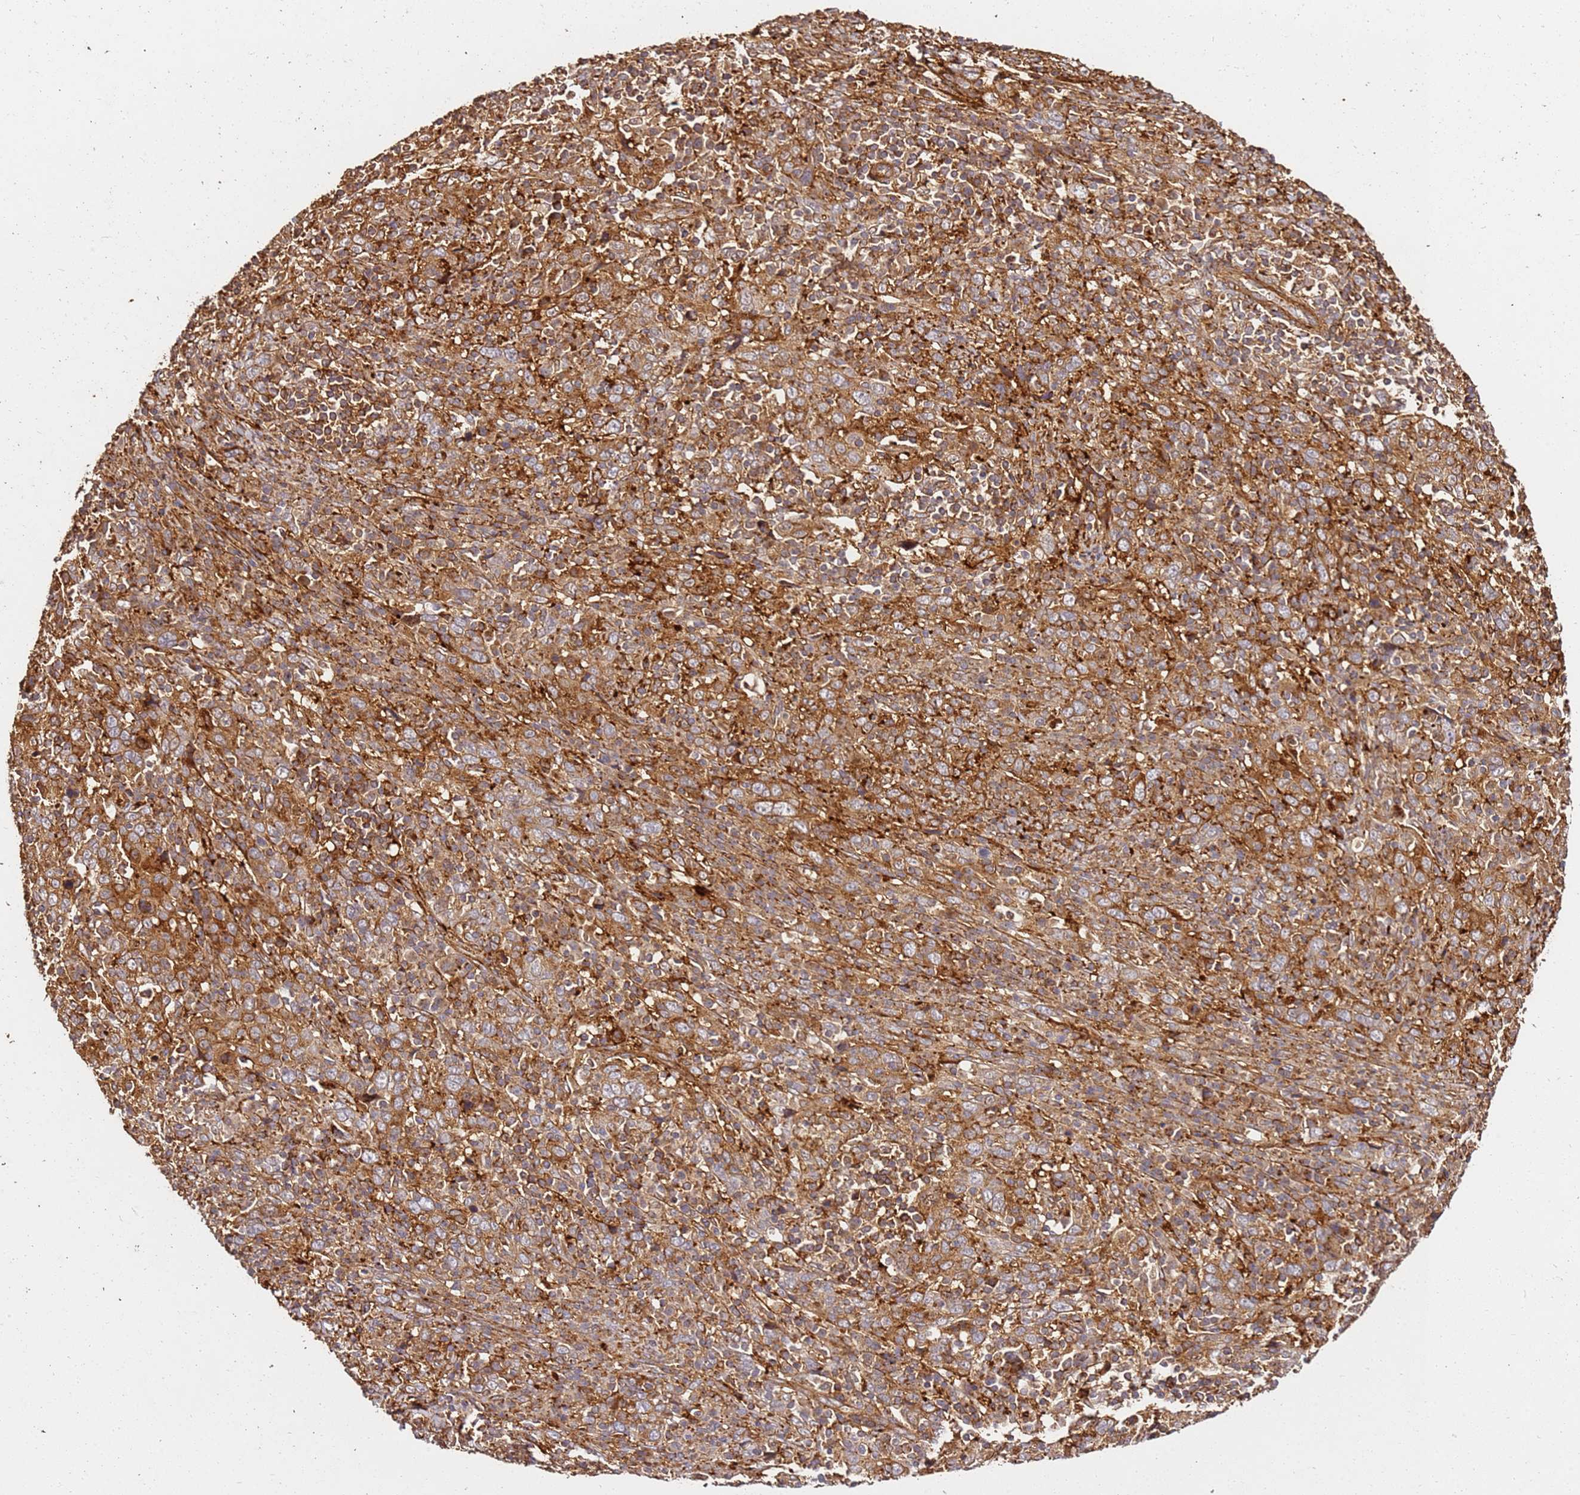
{"staining": {"intensity": "strong", "quantity": ">75%", "location": "cytoplasmic/membranous"}, "tissue": "cervical cancer", "cell_type": "Tumor cells", "image_type": "cancer", "snomed": [{"axis": "morphology", "description": "Squamous cell carcinoma, NOS"}, {"axis": "topography", "description": "Cervix"}], "caption": "Immunohistochemical staining of squamous cell carcinoma (cervical) displays strong cytoplasmic/membranous protein staining in approximately >75% of tumor cells.", "gene": "DVL3", "patient": {"sex": "female", "age": 46}}